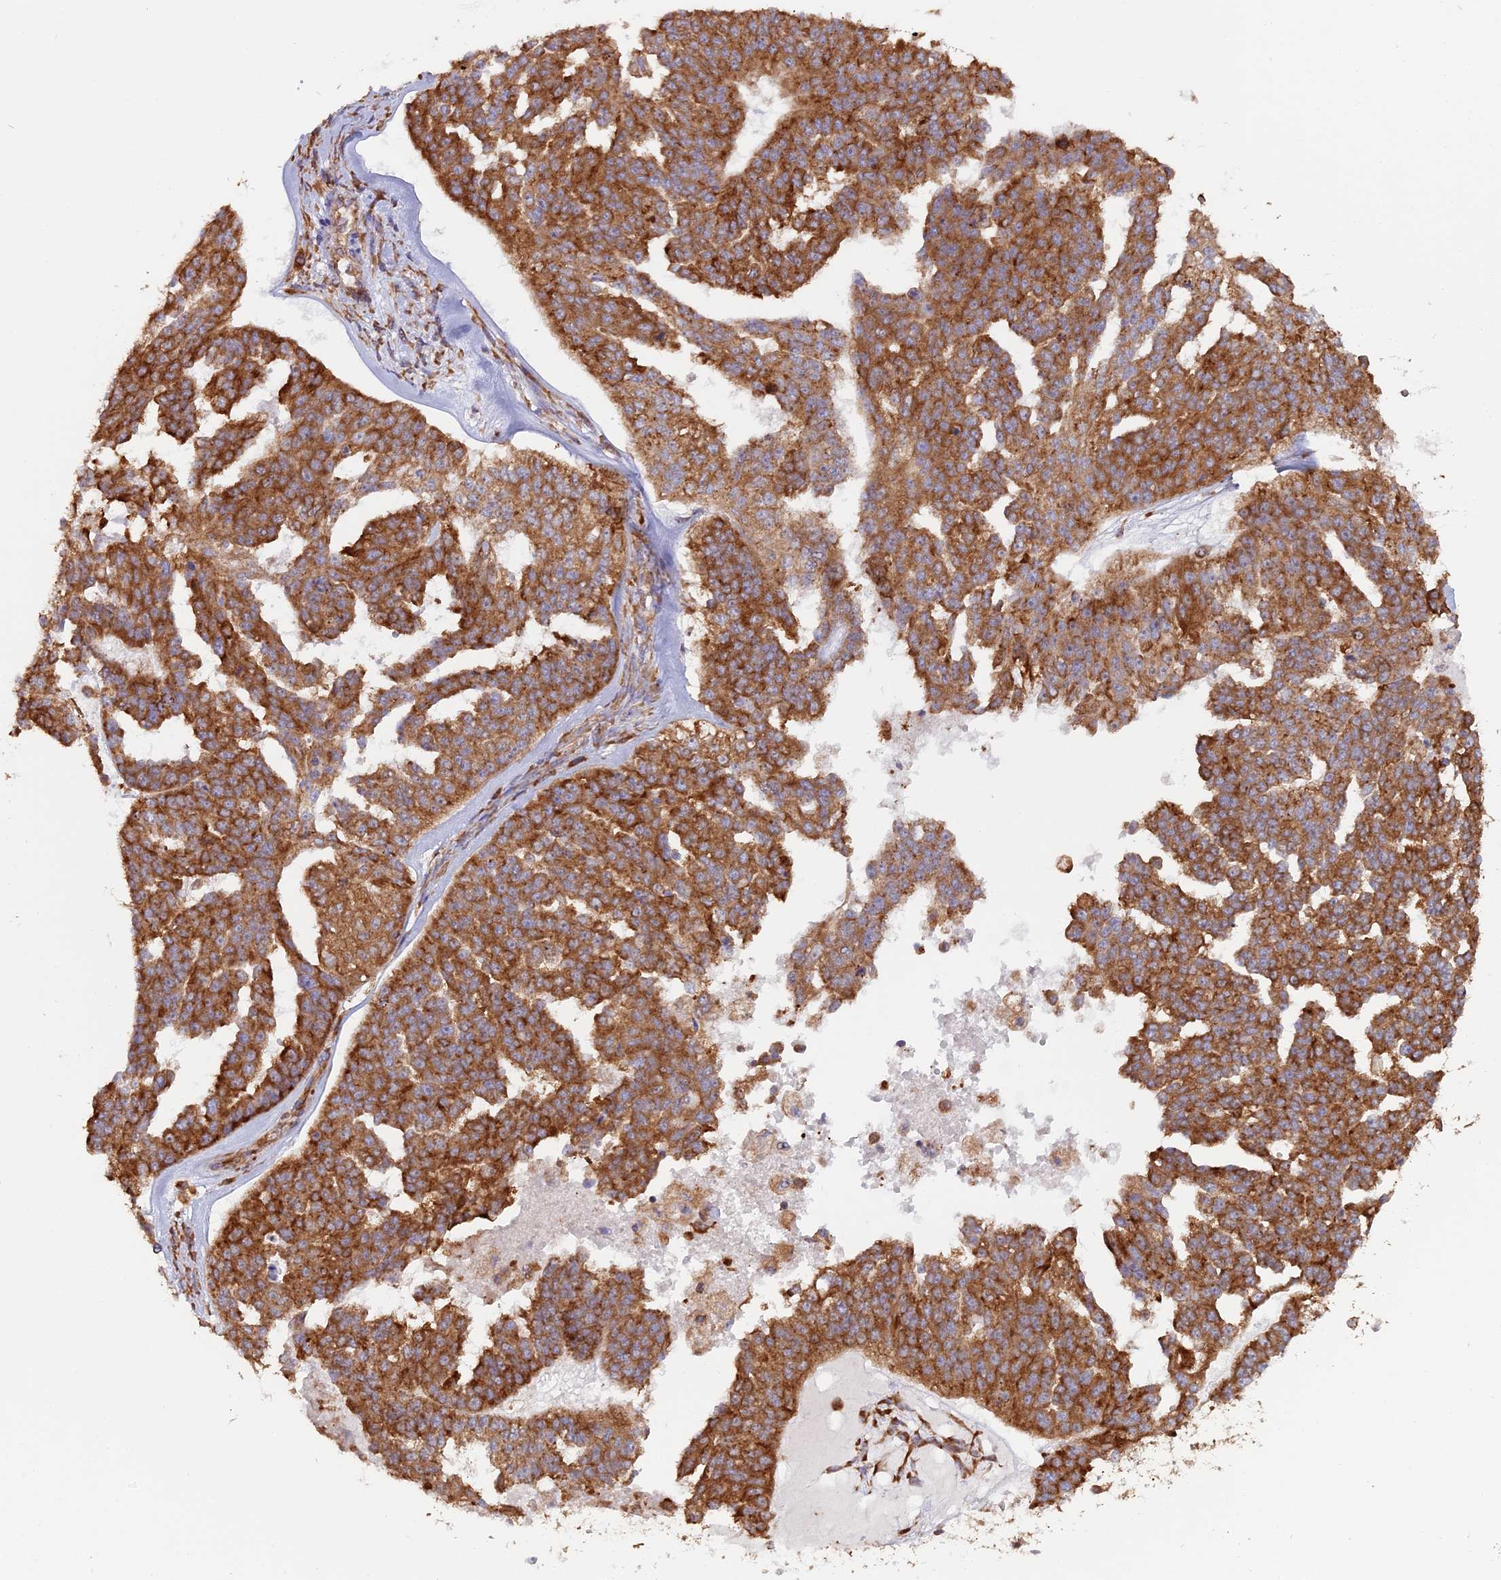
{"staining": {"intensity": "strong", "quantity": ">75%", "location": "cytoplasmic/membranous"}, "tissue": "ovarian cancer", "cell_type": "Tumor cells", "image_type": "cancer", "snomed": [{"axis": "morphology", "description": "Cystadenocarcinoma, serous, NOS"}, {"axis": "topography", "description": "Ovary"}], "caption": "Immunohistochemical staining of human ovarian serous cystadenocarcinoma displays high levels of strong cytoplasmic/membranous protein expression in about >75% of tumor cells. Using DAB (3,3'-diaminobenzidine) (brown) and hematoxylin (blue) stains, captured at high magnification using brightfield microscopy.", "gene": "RPL26", "patient": {"sex": "female", "age": 58}}